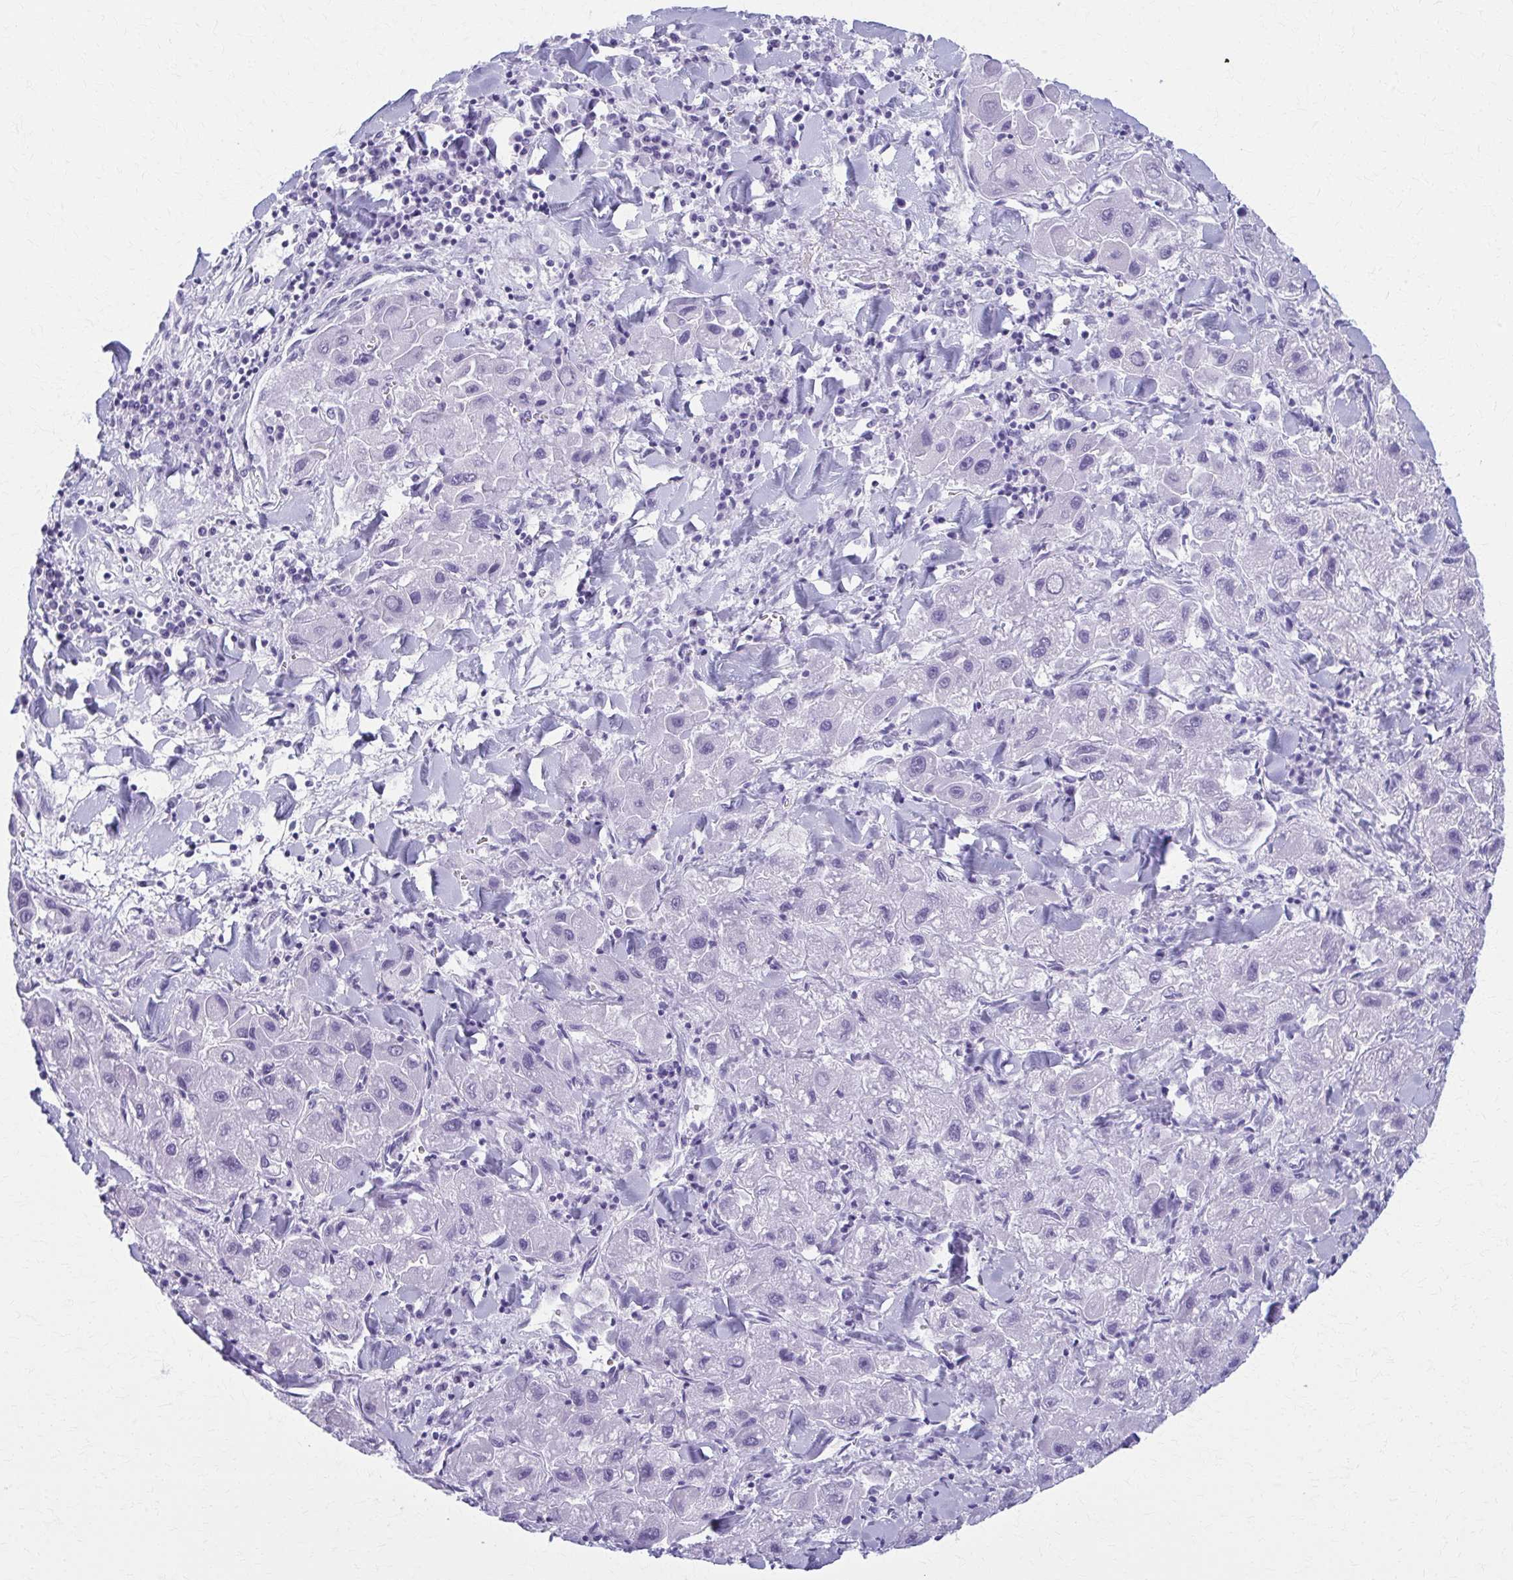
{"staining": {"intensity": "negative", "quantity": "none", "location": "none"}, "tissue": "liver cancer", "cell_type": "Tumor cells", "image_type": "cancer", "snomed": [{"axis": "morphology", "description": "Carcinoma, Hepatocellular, NOS"}, {"axis": "topography", "description": "Liver"}], "caption": "This is an immunohistochemistry histopathology image of human liver cancer (hepatocellular carcinoma). There is no expression in tumor cells.", "gene": "MPLKIP", "patient": {"sex": "male", "age": 24}}